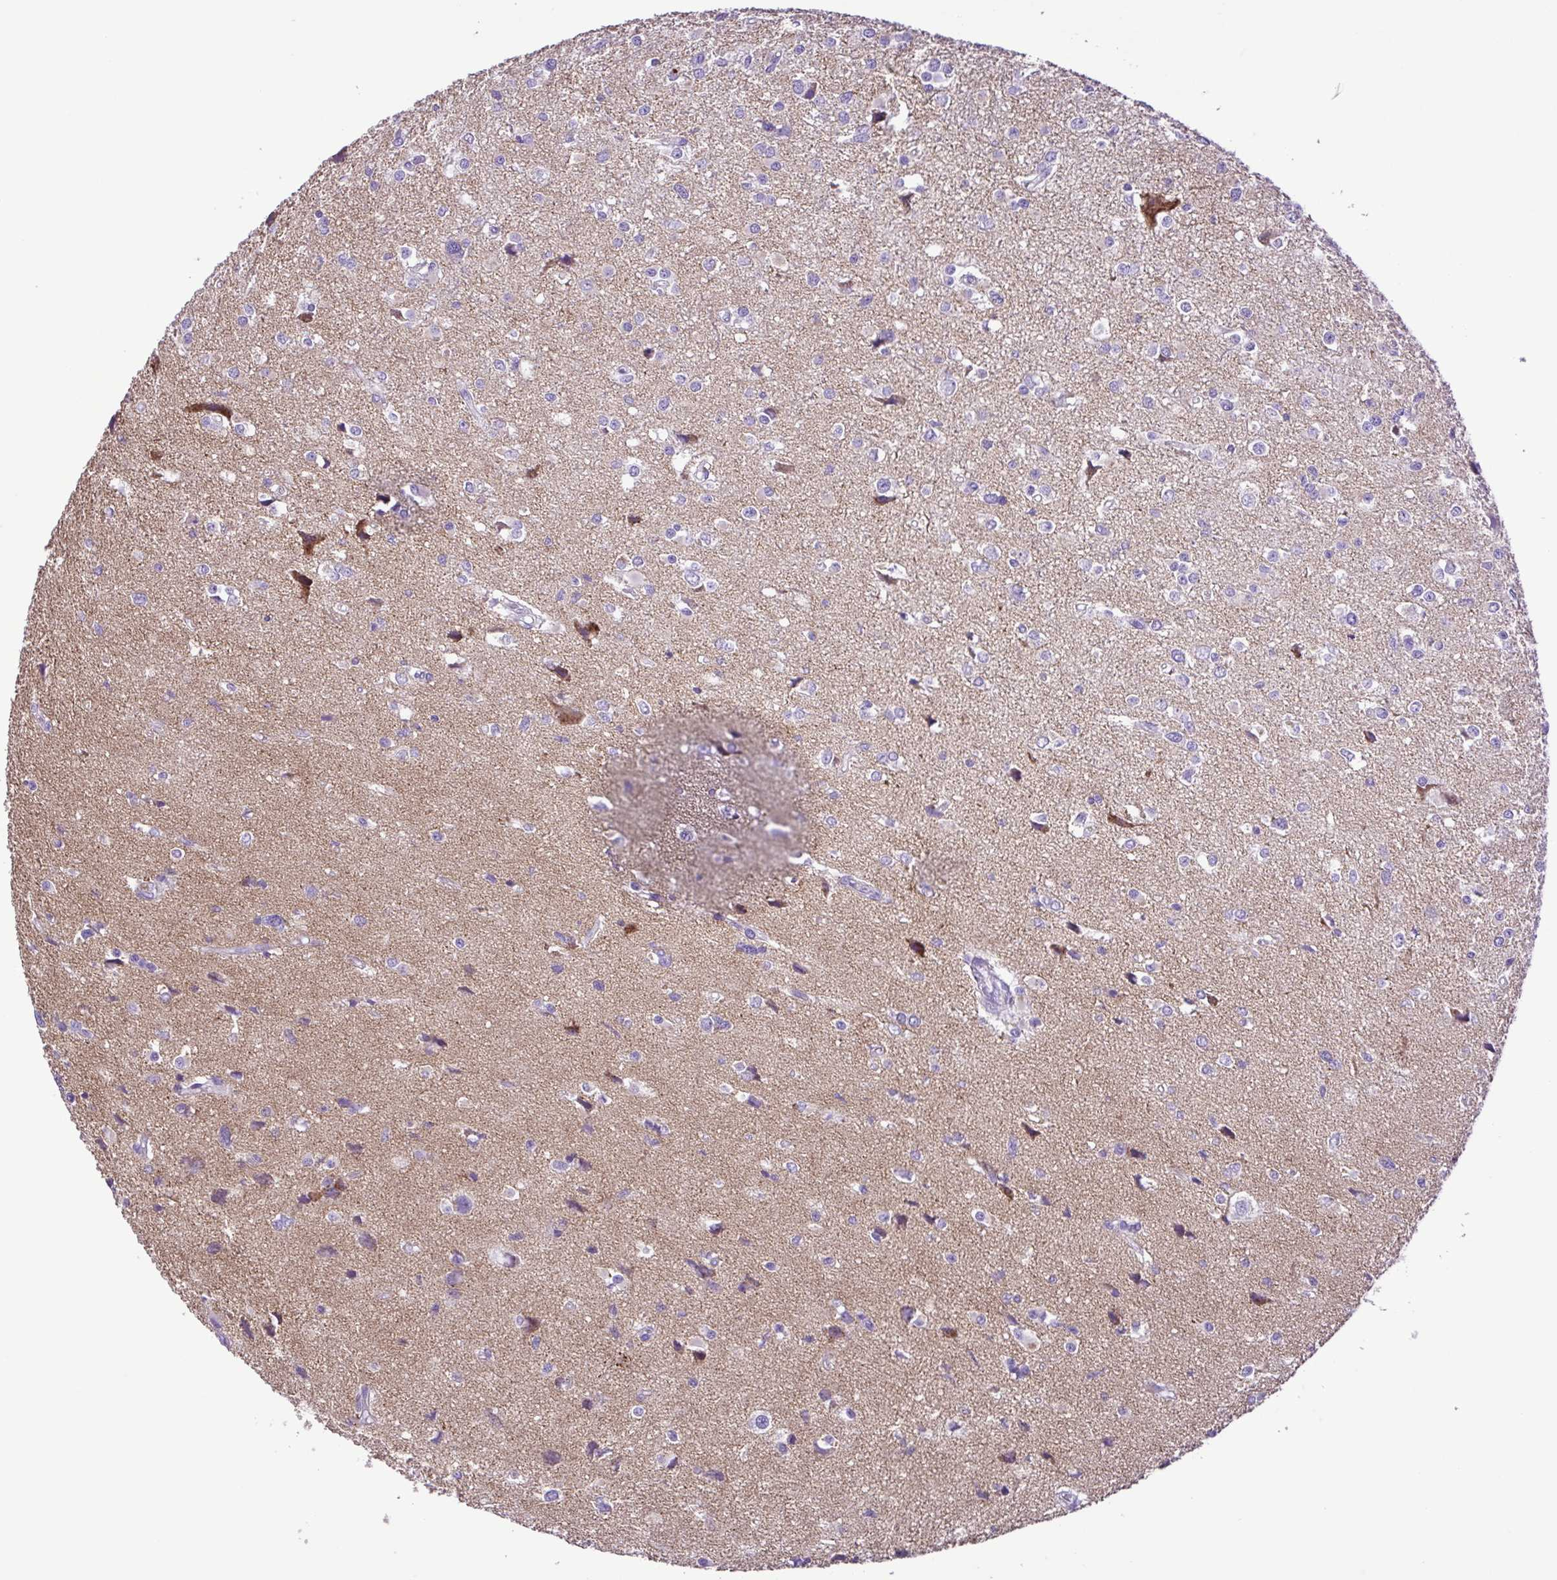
{"staining": {"intensity": "negative", "quantity": "none", "location": "none"}, "tissue": "glioma", "cell_type": "Tumor cells", "image_type": "cancer", "snomed": [{"axis": "morphology", "description": "Glioma, malignant, High grade"}, {"axis": "topography", "description": "Brain"}], "caption": "Tumor cells show no significant expression in malignant glioma (high-grade). (DAB (3,3'-diaminobenzidine) immunohistochemistry, high magnification).", "gene": "SYT1", "patient": {"sex": "male", "age": 54}}